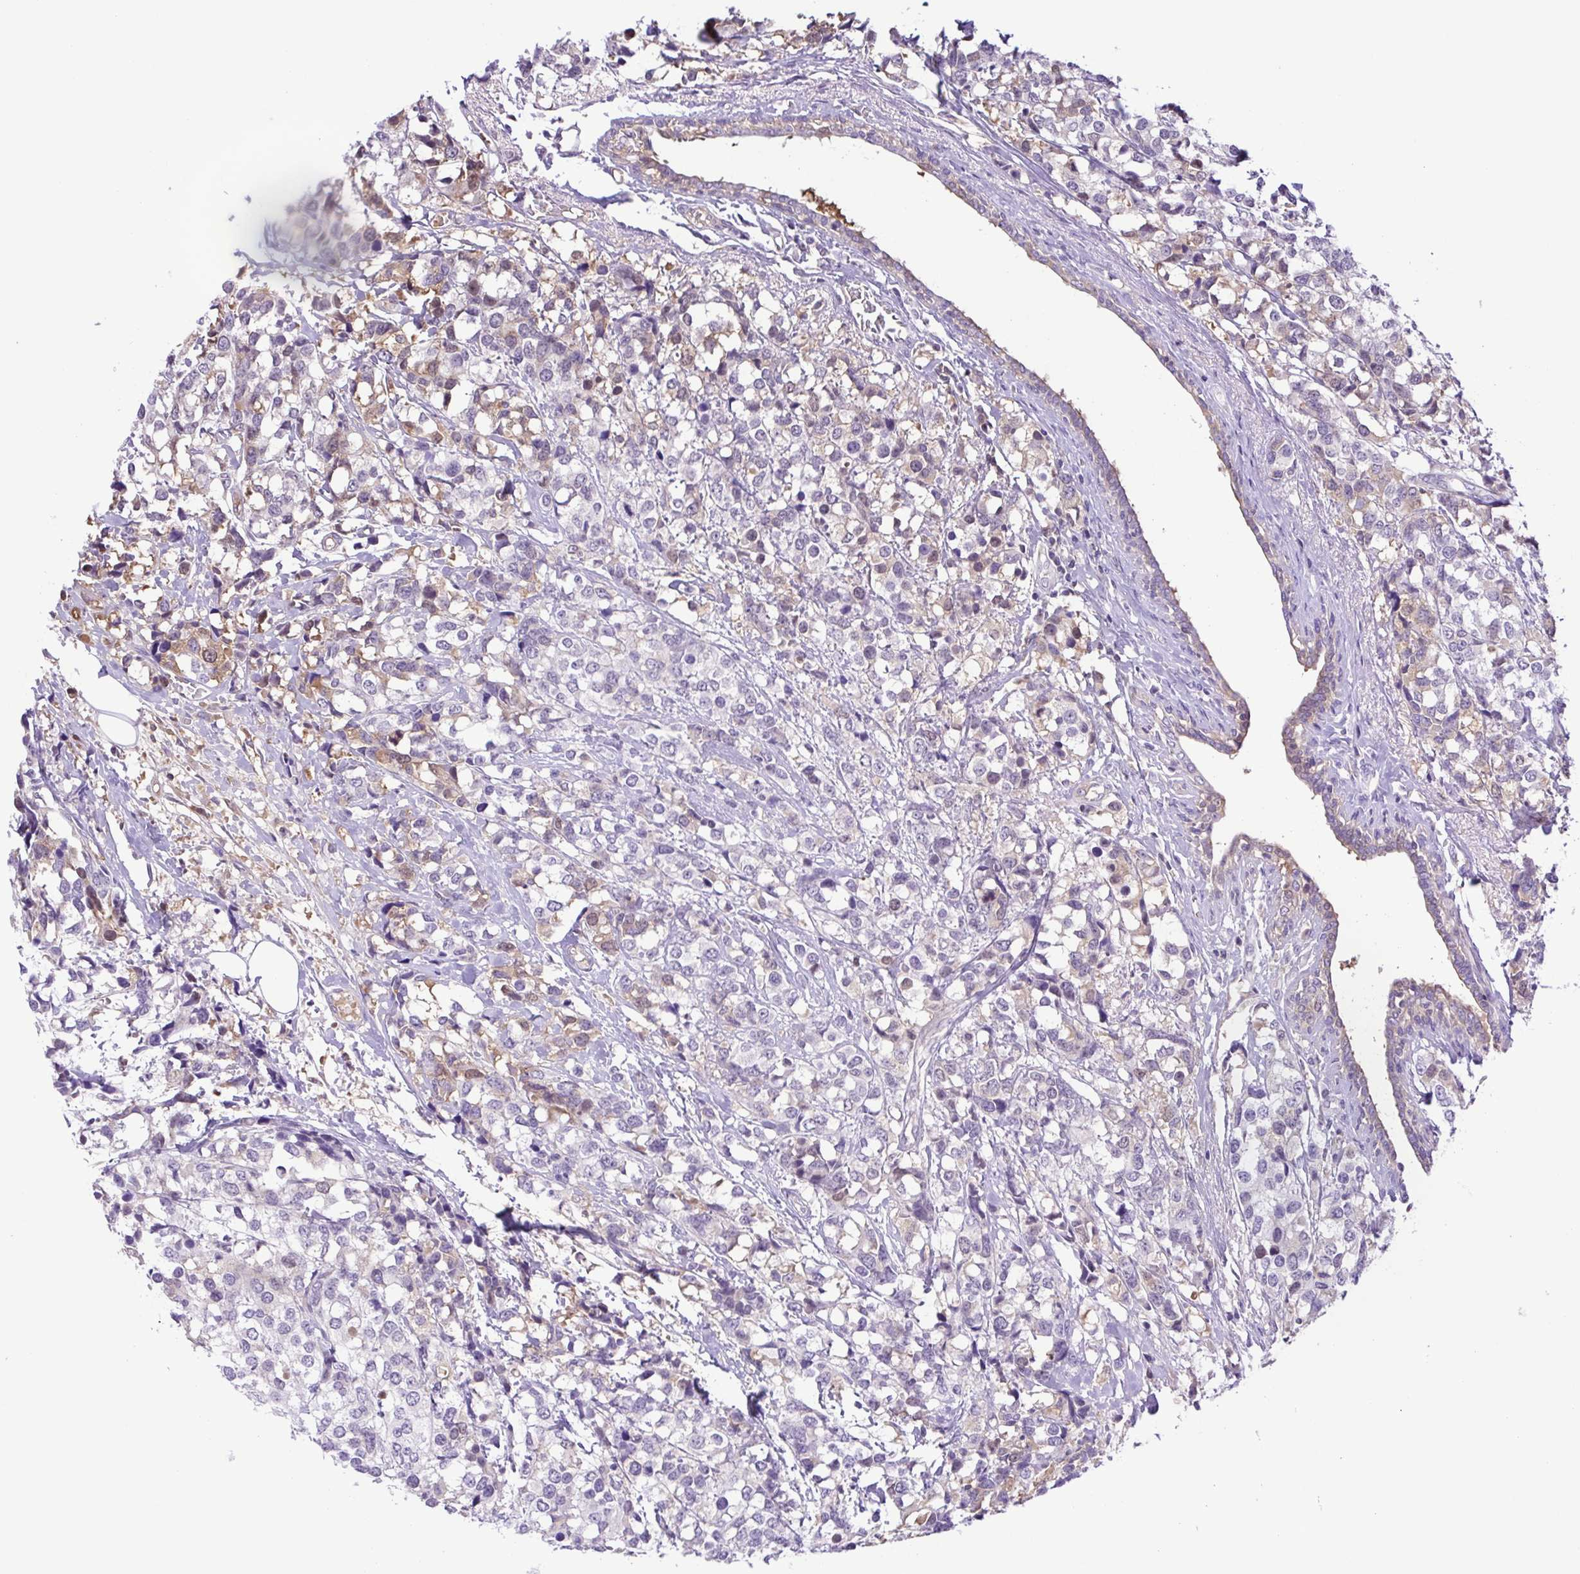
{"staining": {"intensity": "weak", "quantity": "<25%", "location": "cytoplasmic/membranous"}, "tissue": "breast cancer", "cell_type": "Tumor cells", "image_type": "cancer", "snomed": [{"axis": "morphology", "description": "Lobular carcinoma"}, {"axis": "topography", "description": "Breast"}], "caption": "IHC micrograph of breast cancer (lobular carcinoma) stained for a protein (brown), which displays no staining in tumor cells.", "gene": "IGFL1", "patient": {"sex": "female", "age": 59}}